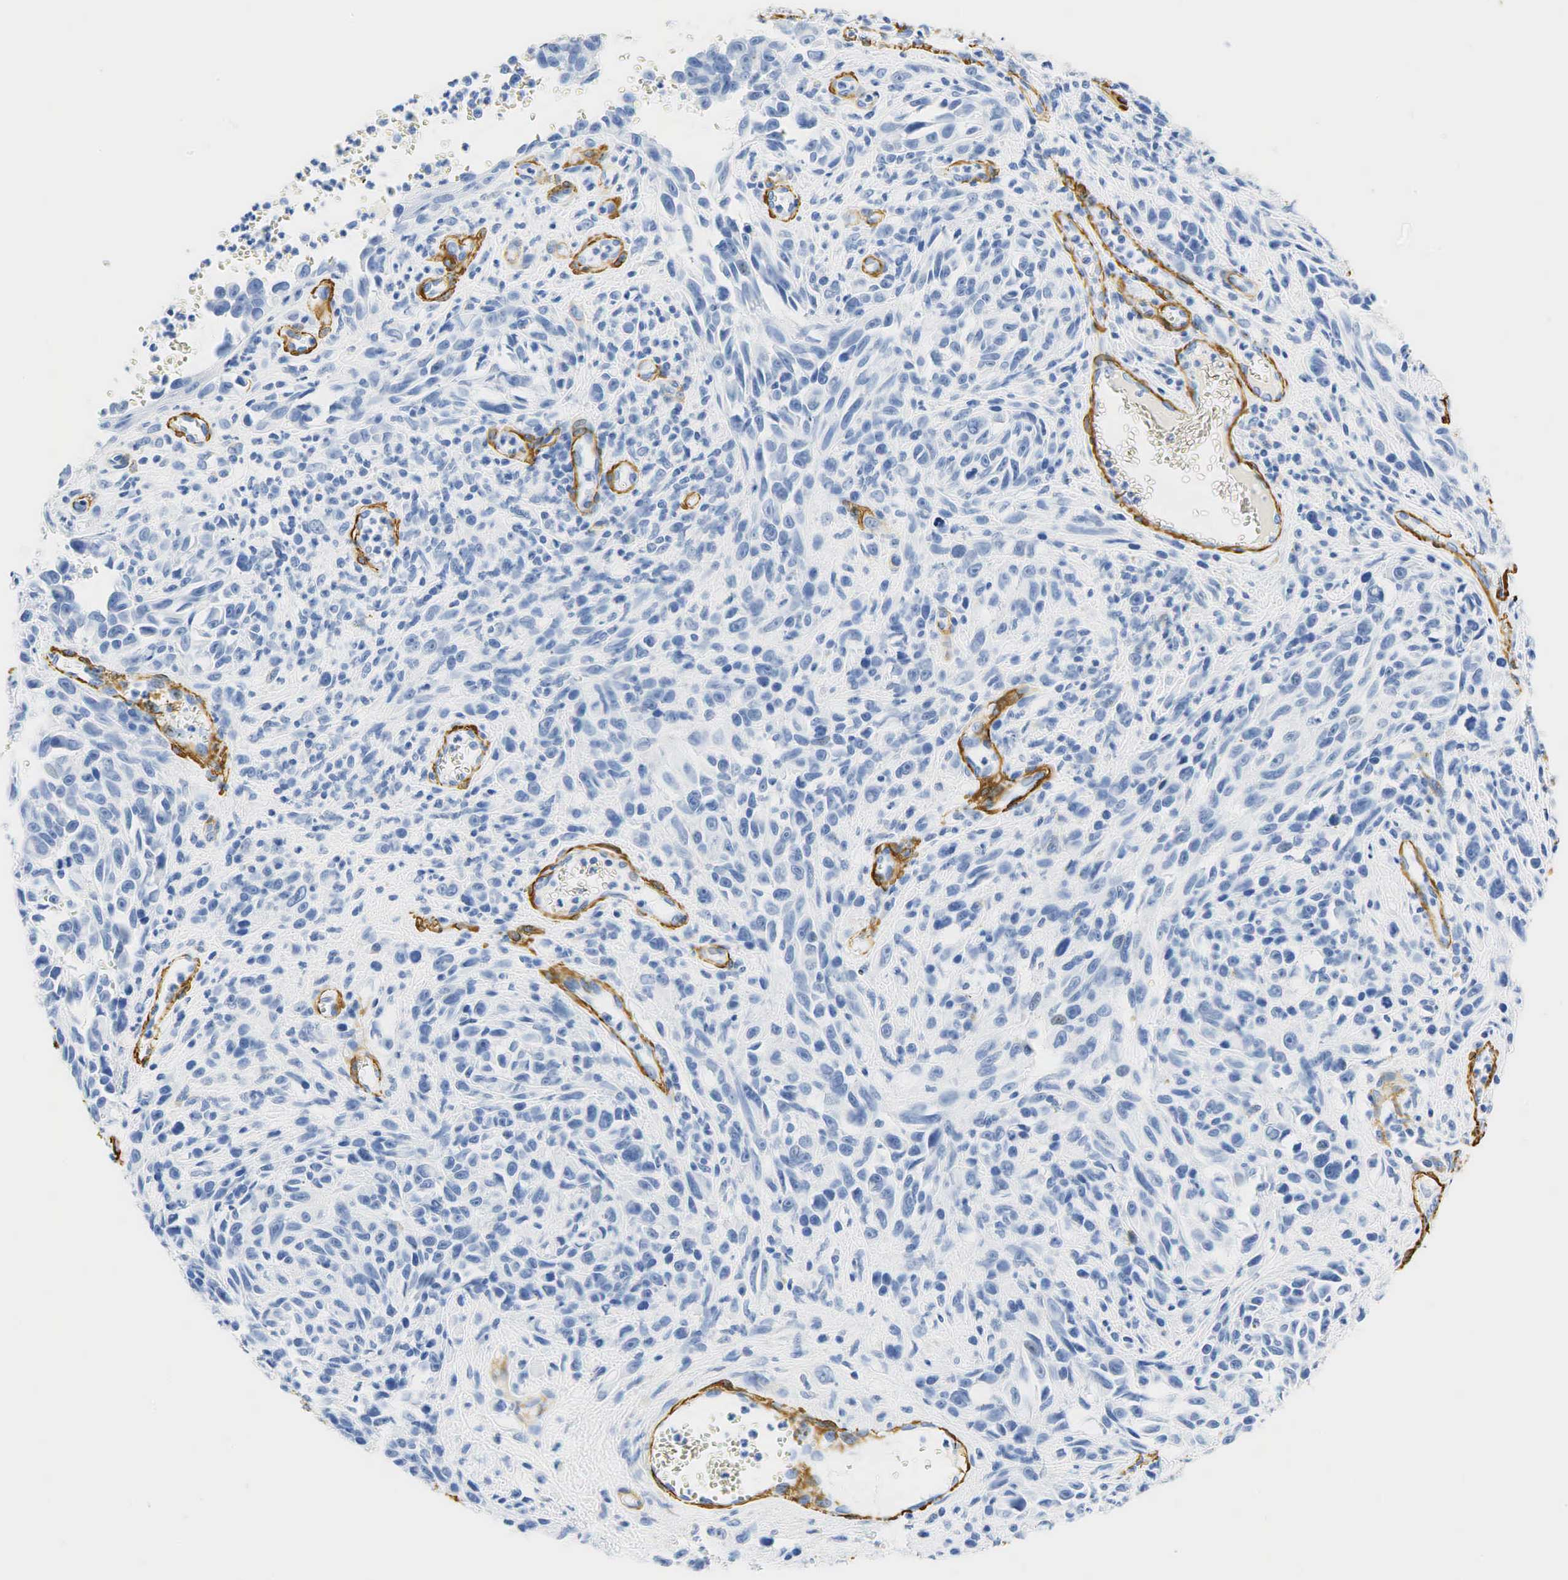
{"staining": {"intensity": "negative", "quantity": "none", "location": "none"}, "tissue": "melanoma", "cell_type": "Tumor cells", "image_type": "cancer", "snomed": [{"axis": "morphology", "description": "Malignant melanoma, NOS"}, {"axis": "topography", "description": "Skin"}], "caption": "This is an IHC photomicrograph of human melanoma. There is no expression in tumor cells.", "gene": "ACTA1", "patient": {"sex": "female", "age": 82}}